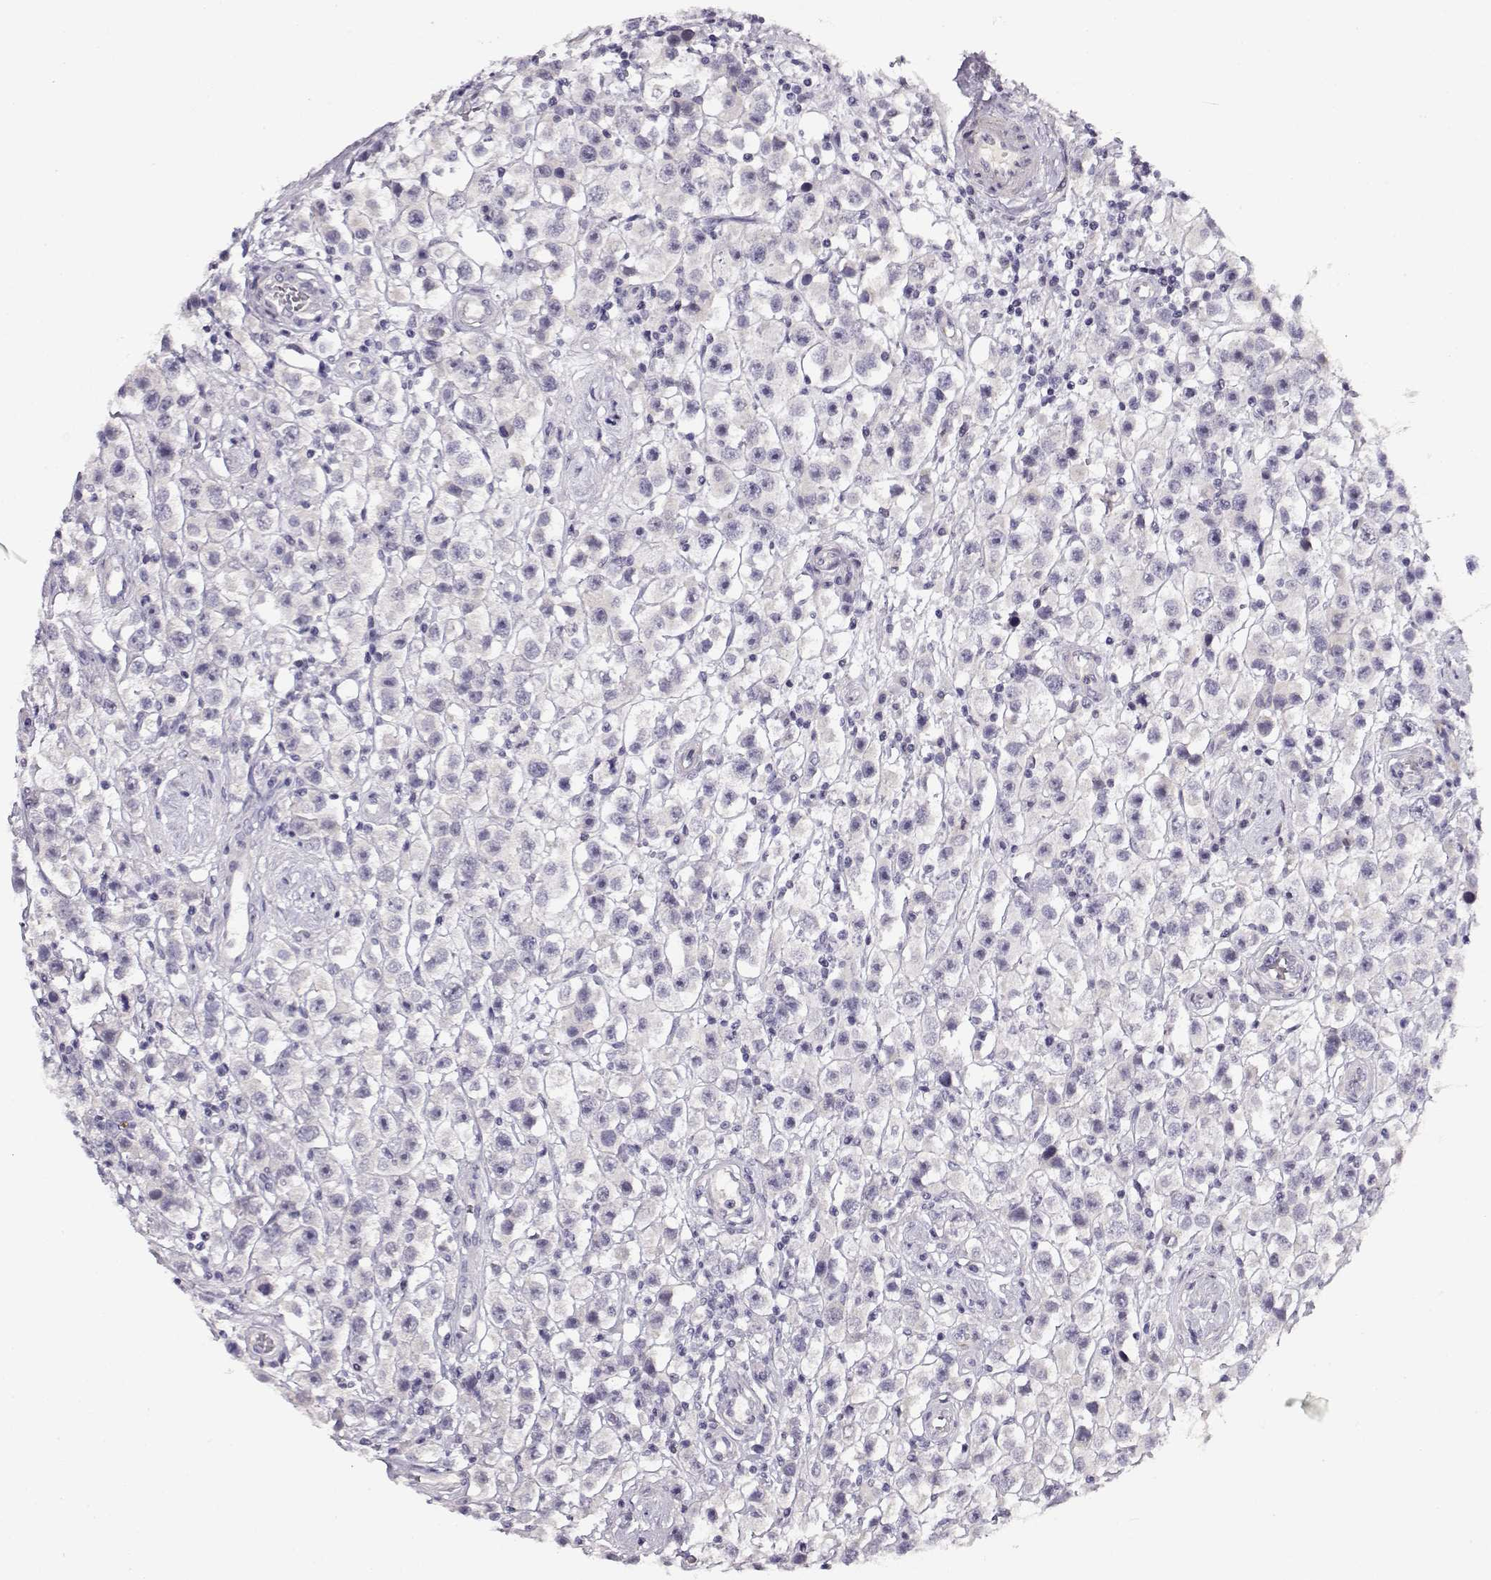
{"staining": {"intensity": "negative", "quantity": "none", "location": "none"}, "tissue": "testis cancer", "cell_type": "Tumor cells", "image_type": "cancer", "snomed": [{"axis": "morphology", "description": "Seminoma, NOS"}, {"axis": "topography", "description": "Testis"}], "caption": "IHC micrograph of neoplastic tissue: human seminoma (testis) stained with DAB (3,3'-diaminobenzidine) demonstrates no significant protein staining in tumor cells.", "gene": "CRX", "patient": {"sex": "male", "age": 45}}